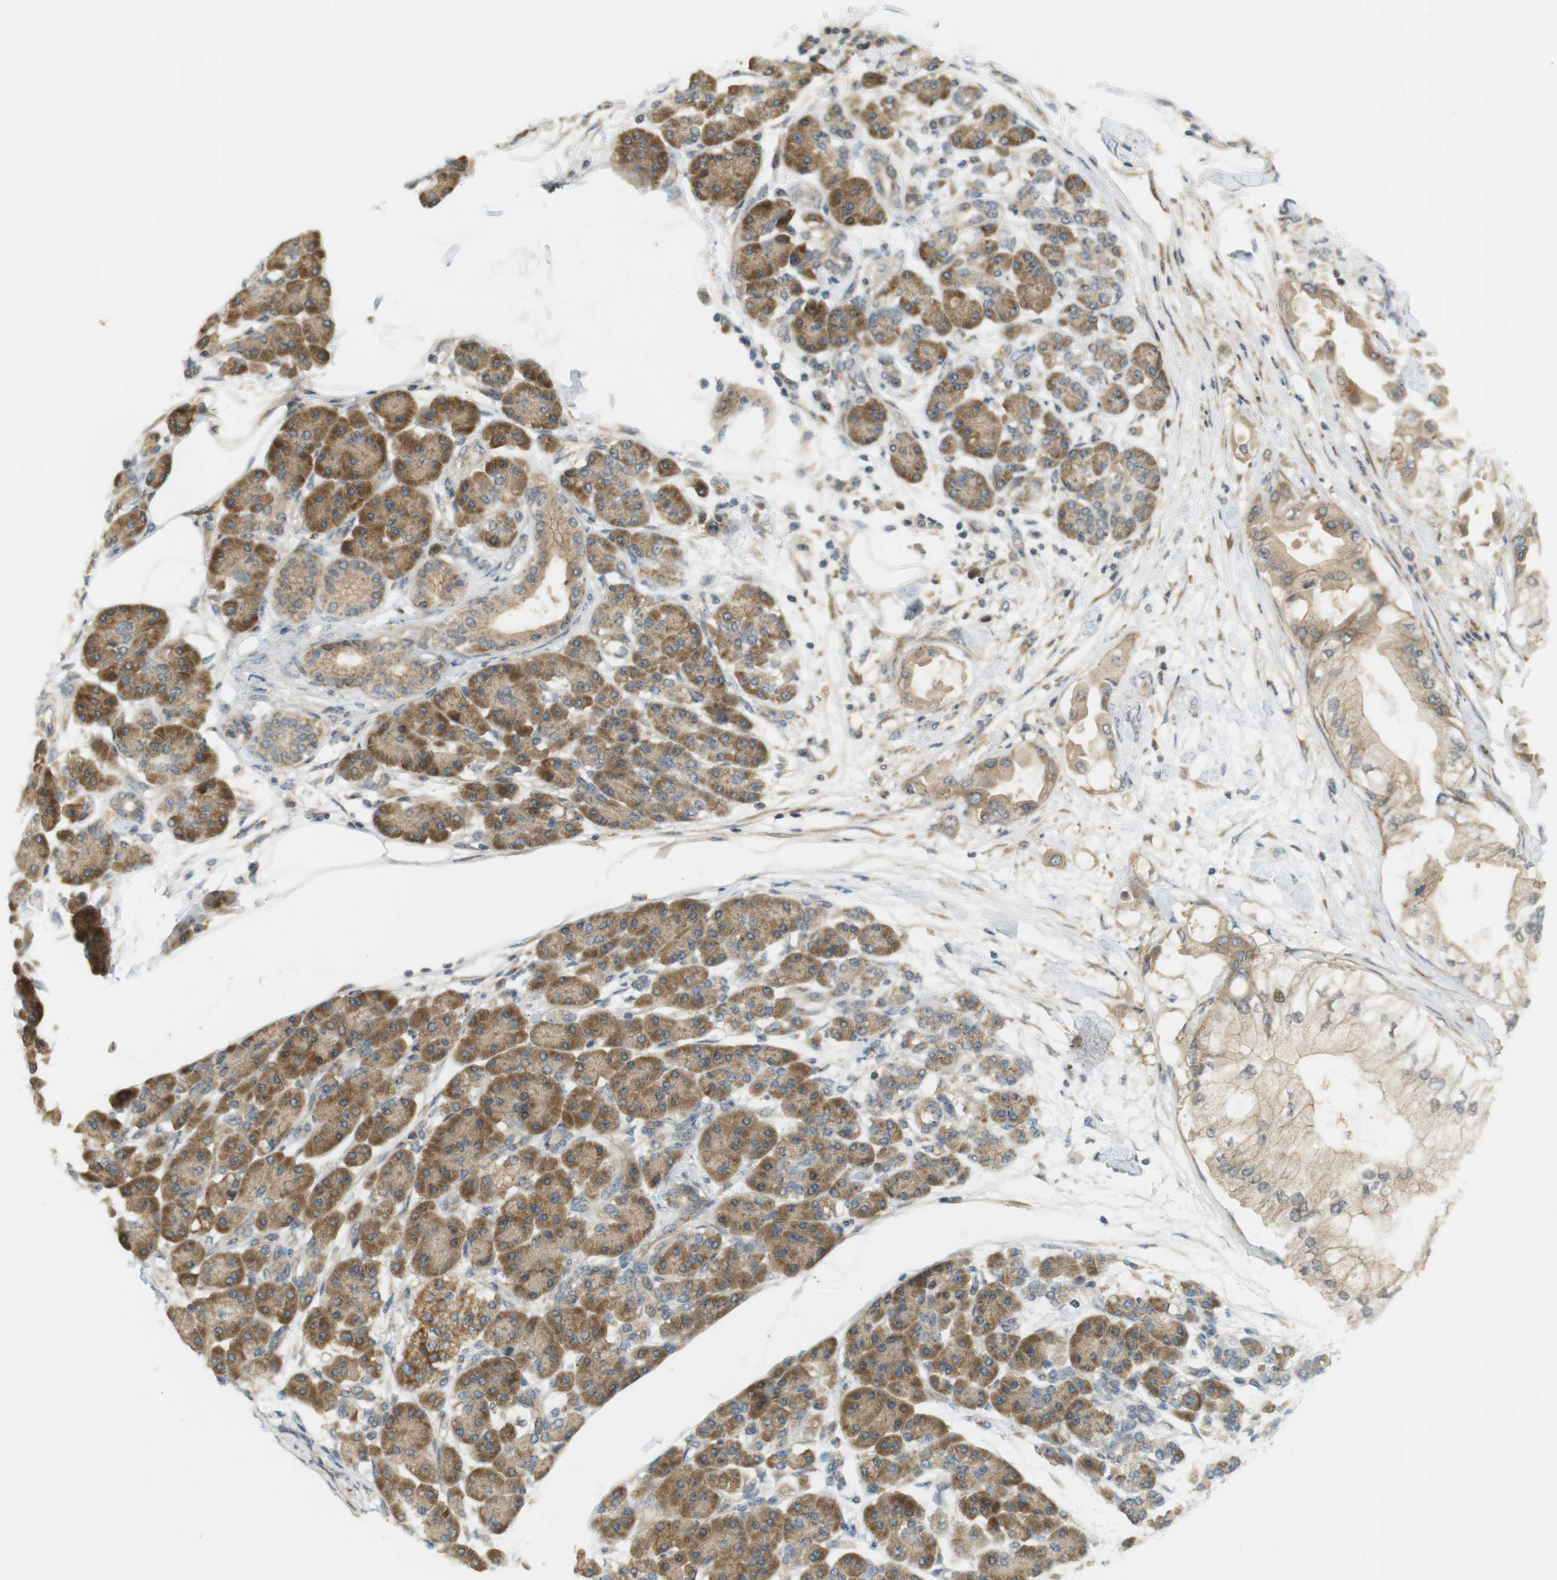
{"staining": {"intensity": "weak", "quantity": ">75%", "location": "cytoplasmic/membranous"}, "tissue": "pancreatic cancer", "cell_type": "Tumor cells", "image_type": "cancer", "snomed": [{"axis": "morphology", "description": "Adenocarcinoma, NOS"}, {"axis": "morphology", "description": "Adenocarcinoma, metastatic, NOS"}, {"axis": "topography", "description": "Lymph node"}, {"axis": "topography", "description": "Pancreas"}, {"axis": "topography", "description": "Duodenum"}], "caption": "Immunohistochemical staining of human pancreatic cancer (adenocarcinoma) displays weak cytoplasmic/membranous protein staining in about >75% of tumor cells.", "gene": "CLRN3", "patient": {"sex": "female", "age": 64}}